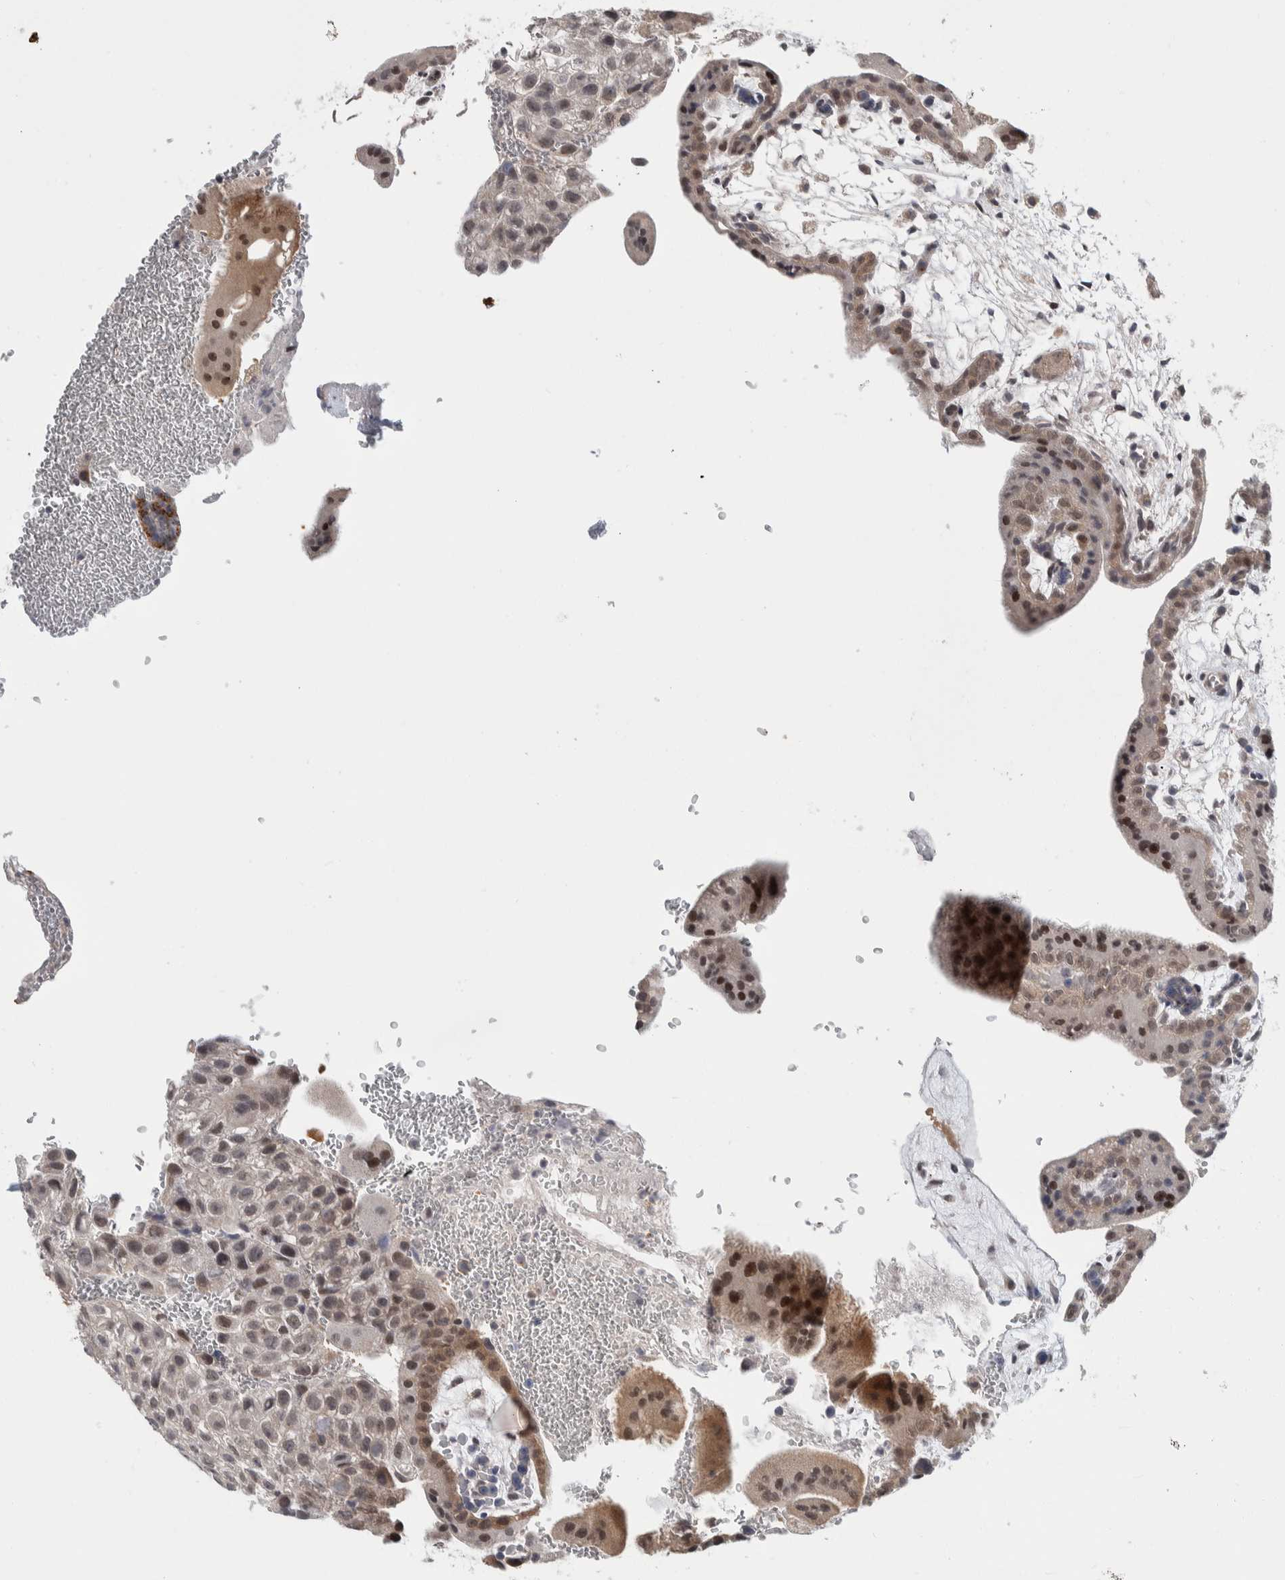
{"staining": {"intensity": "strong", "quantity": "<25%", "location": "cytoplasmic/membranous,nuclear"}, "tissue": "placenta", "cell_type": "Trophoblastic cells", "image_type": "normal", "snomed": [{"axis": "morphology", "description": "Normal tissue, NOS"}, {"axis": "topography", "description": "Placenta"}], "caption": "An immunohistochemistry micrograph of benign tissue is shown. Protein staining in brown labels strong cytoplasmic/membranous,nuclear positivity in placenta within trophoblastic cells. The staining was performed using DAB (3,3'-diaminobenzidine) to visualize the protein expression in brown, while the nuclei were stained in blue with hematoxylin (Magnification: 20x).", "gene": "SHPK", "patient": {"sex": "female", "age": 35}}